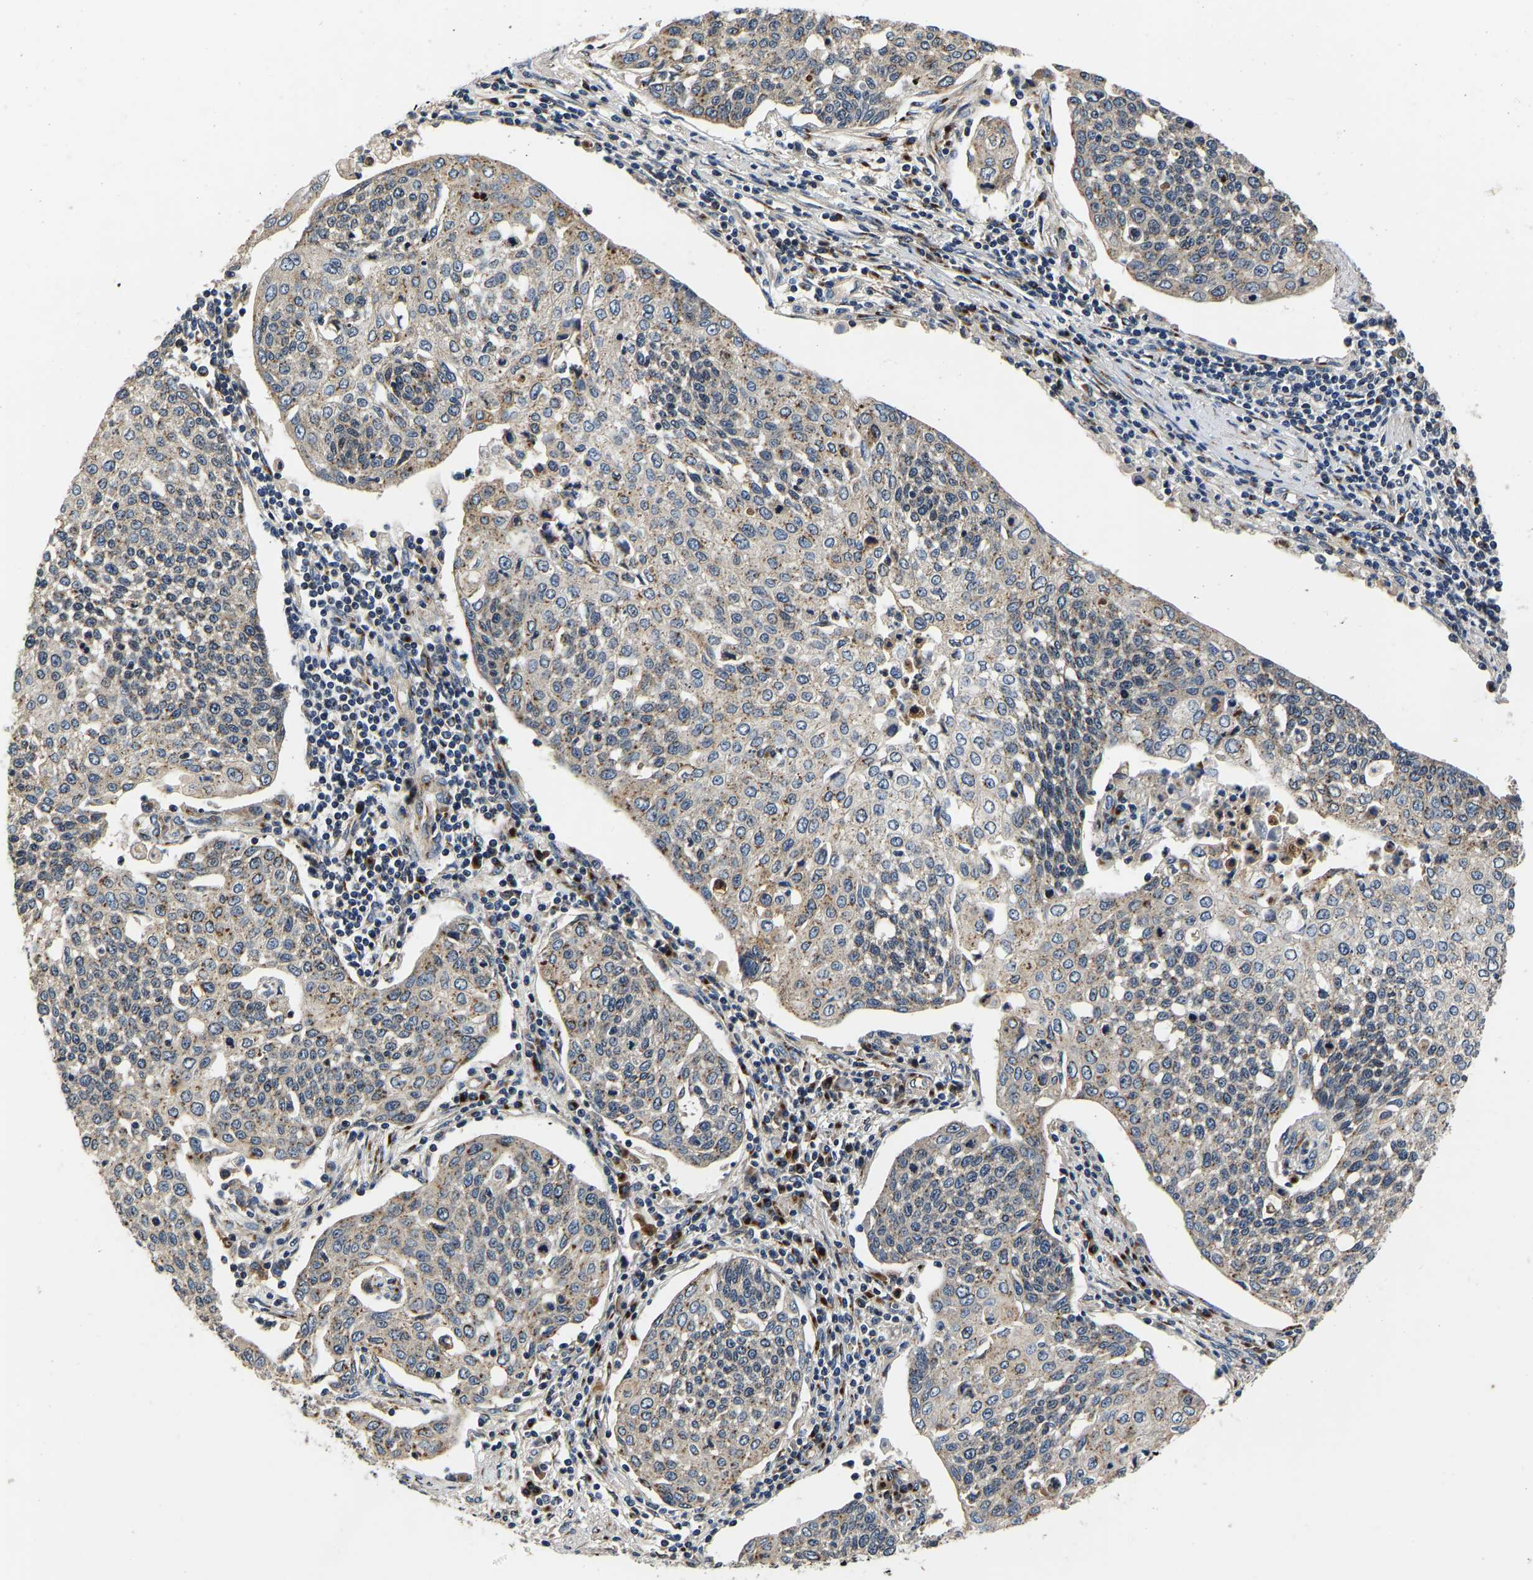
{"staining": {"intensity": "moderate", "quantity": ">75%", "location": "cytoplasmic/membranous"}, "tissue": "cervical cancer", "cell_type": "Tumor cells", "image_type": "cancer", "snomed": [{"axis": "morphology", "description": "Squamous cell carcinoma, NOS"}, {"axis": "topography", "description": "Cervix"}], "caption": "Immunohistochemical staining of human cervical cancer displays medium levels of moderate cytoplasmic/membranous protein expression in approximately >75% of tumor cells.", "gene": "RABAC1", "patient": {"sex": "female", "age": 34}}